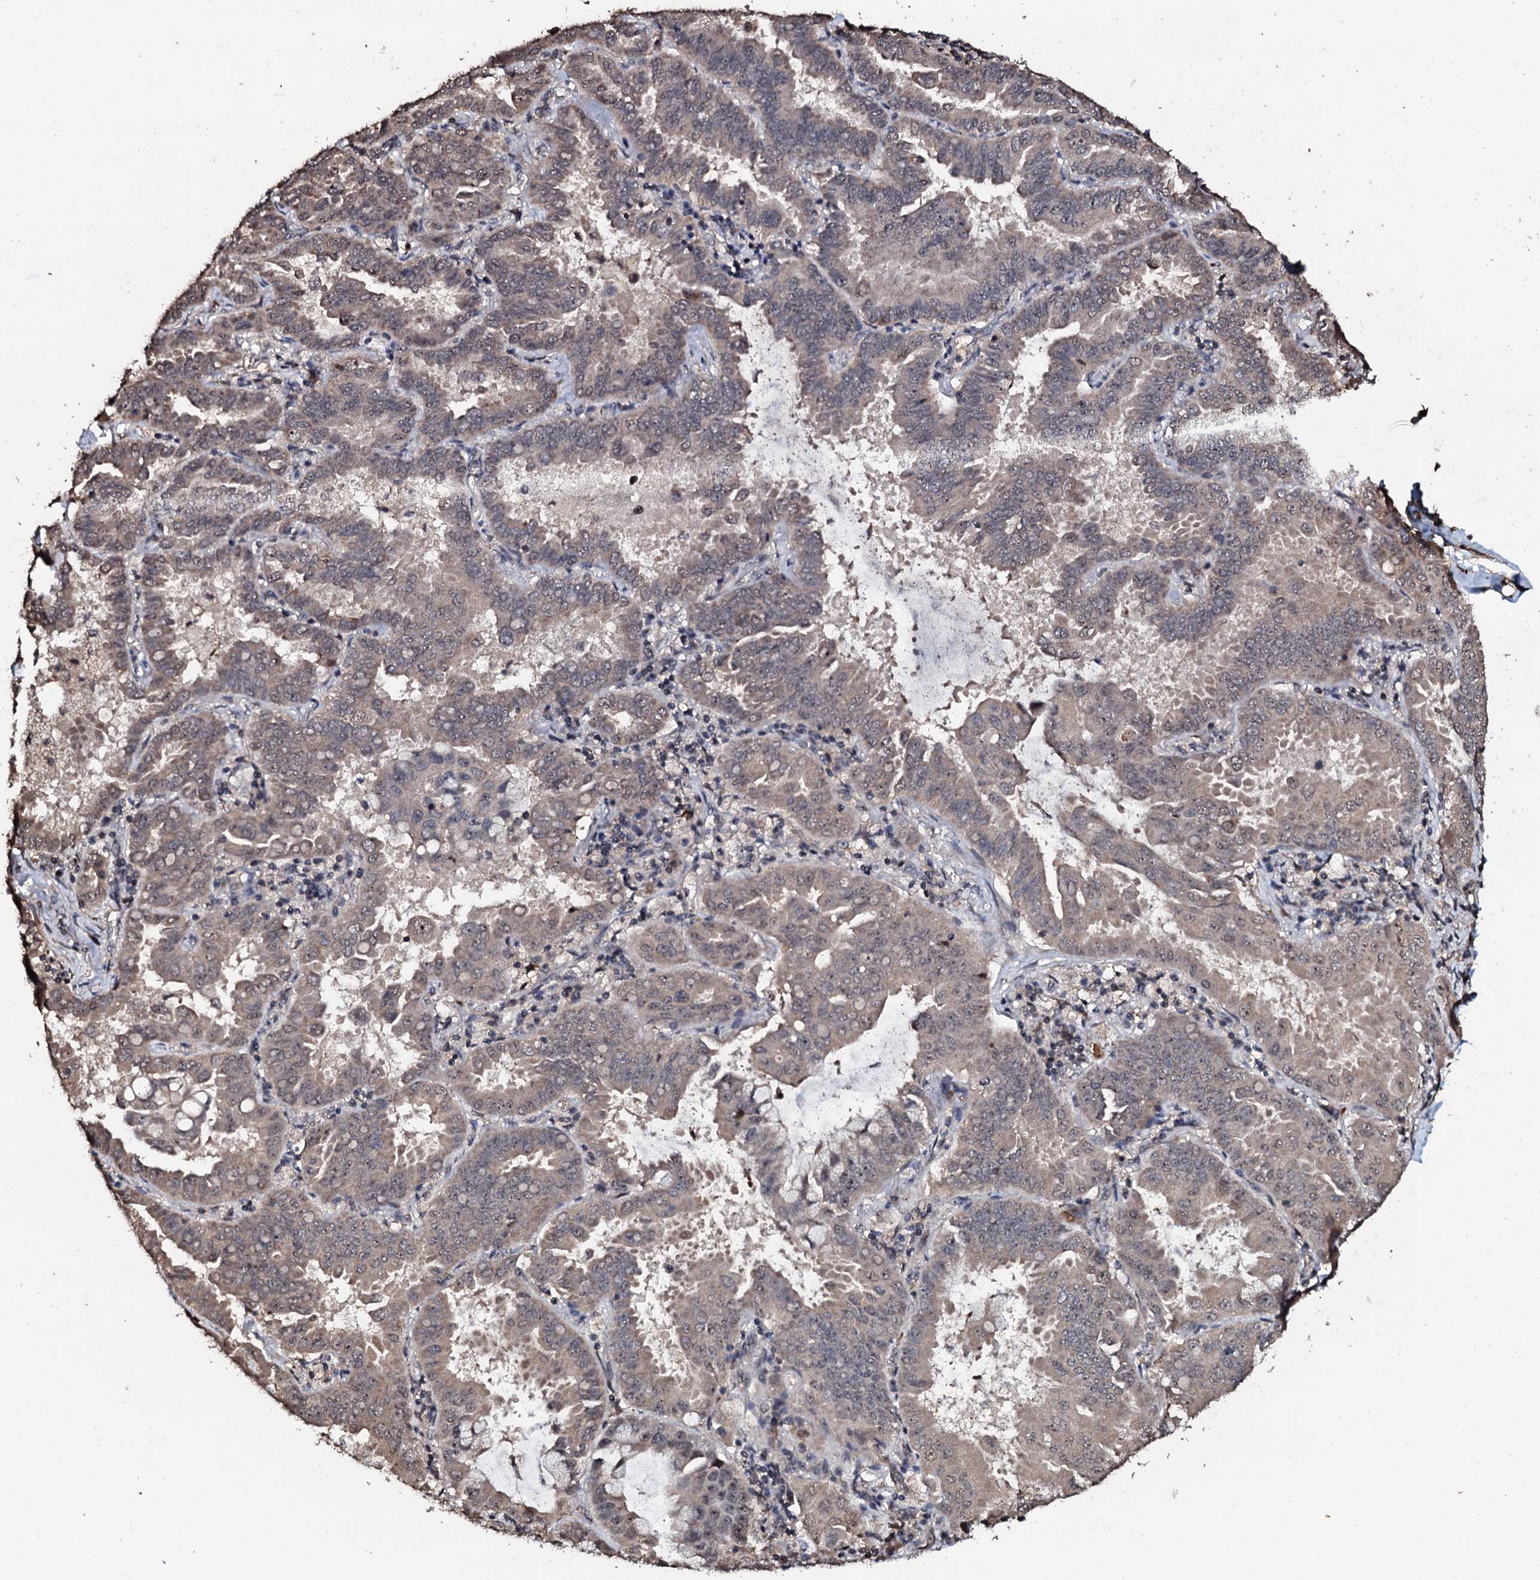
{"staining": {"intensity": "weak", "quantity": ">75%", "location": "cytoplasmic/membranous,nuclear"}, "tissue": "lung cancer", "cell_type": "Tumor cells", "image_type": "cancer", "snomed": [{"axis": "morphology", "description": "Adenocarcinoma, NOS"}, {"axis": "topography", "description": "Lung"}], "caption": "Lung cancer (adenocarcinoma) stained for a protein reveals weak cytoplasmic/membranous and nuclear positivity in tumor cells. Nuclei are stained in blue.", "gene": "SUPT7L", "patient": {"sex": "male", "age": 64}}